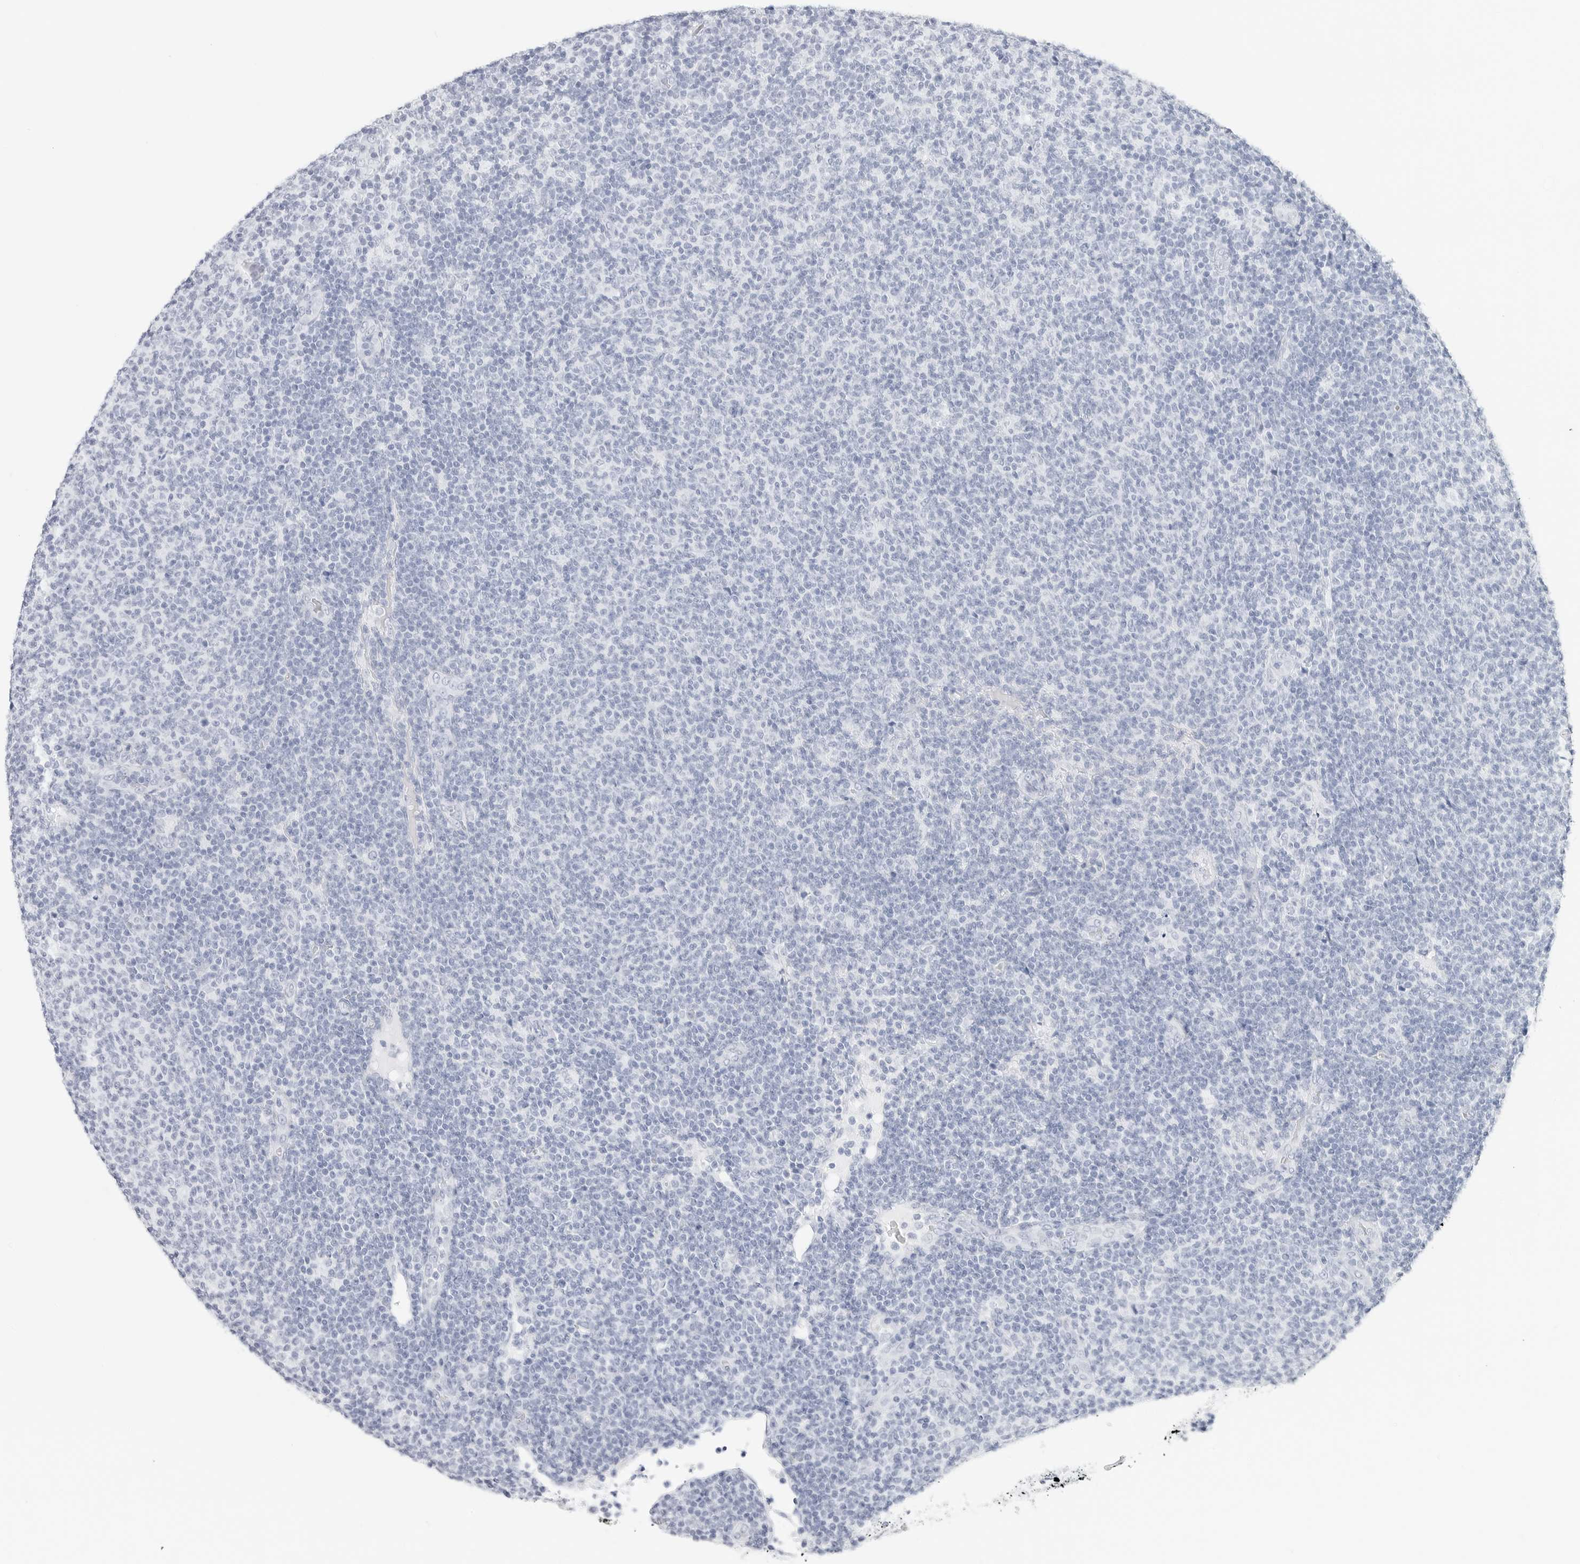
{"staining": {"intensity": "negative", "quantity": "none", "location": "none"}, "tissue": "lymphoma", "cell_type": "Tumor cells", "image_type": "cancer", "snomed": [{"axis": "morphology", "description": "Malignant lymphoma, non-Hodgkin's type, Low grade"}, {"axis": "topography", "description": "Lymph node"}], "caption": "The photomicrograph shows no significant positivity in tumor cells of lymphoma.", "gene": "TFF2", "patient": {"sex": "male", "age": 66}}